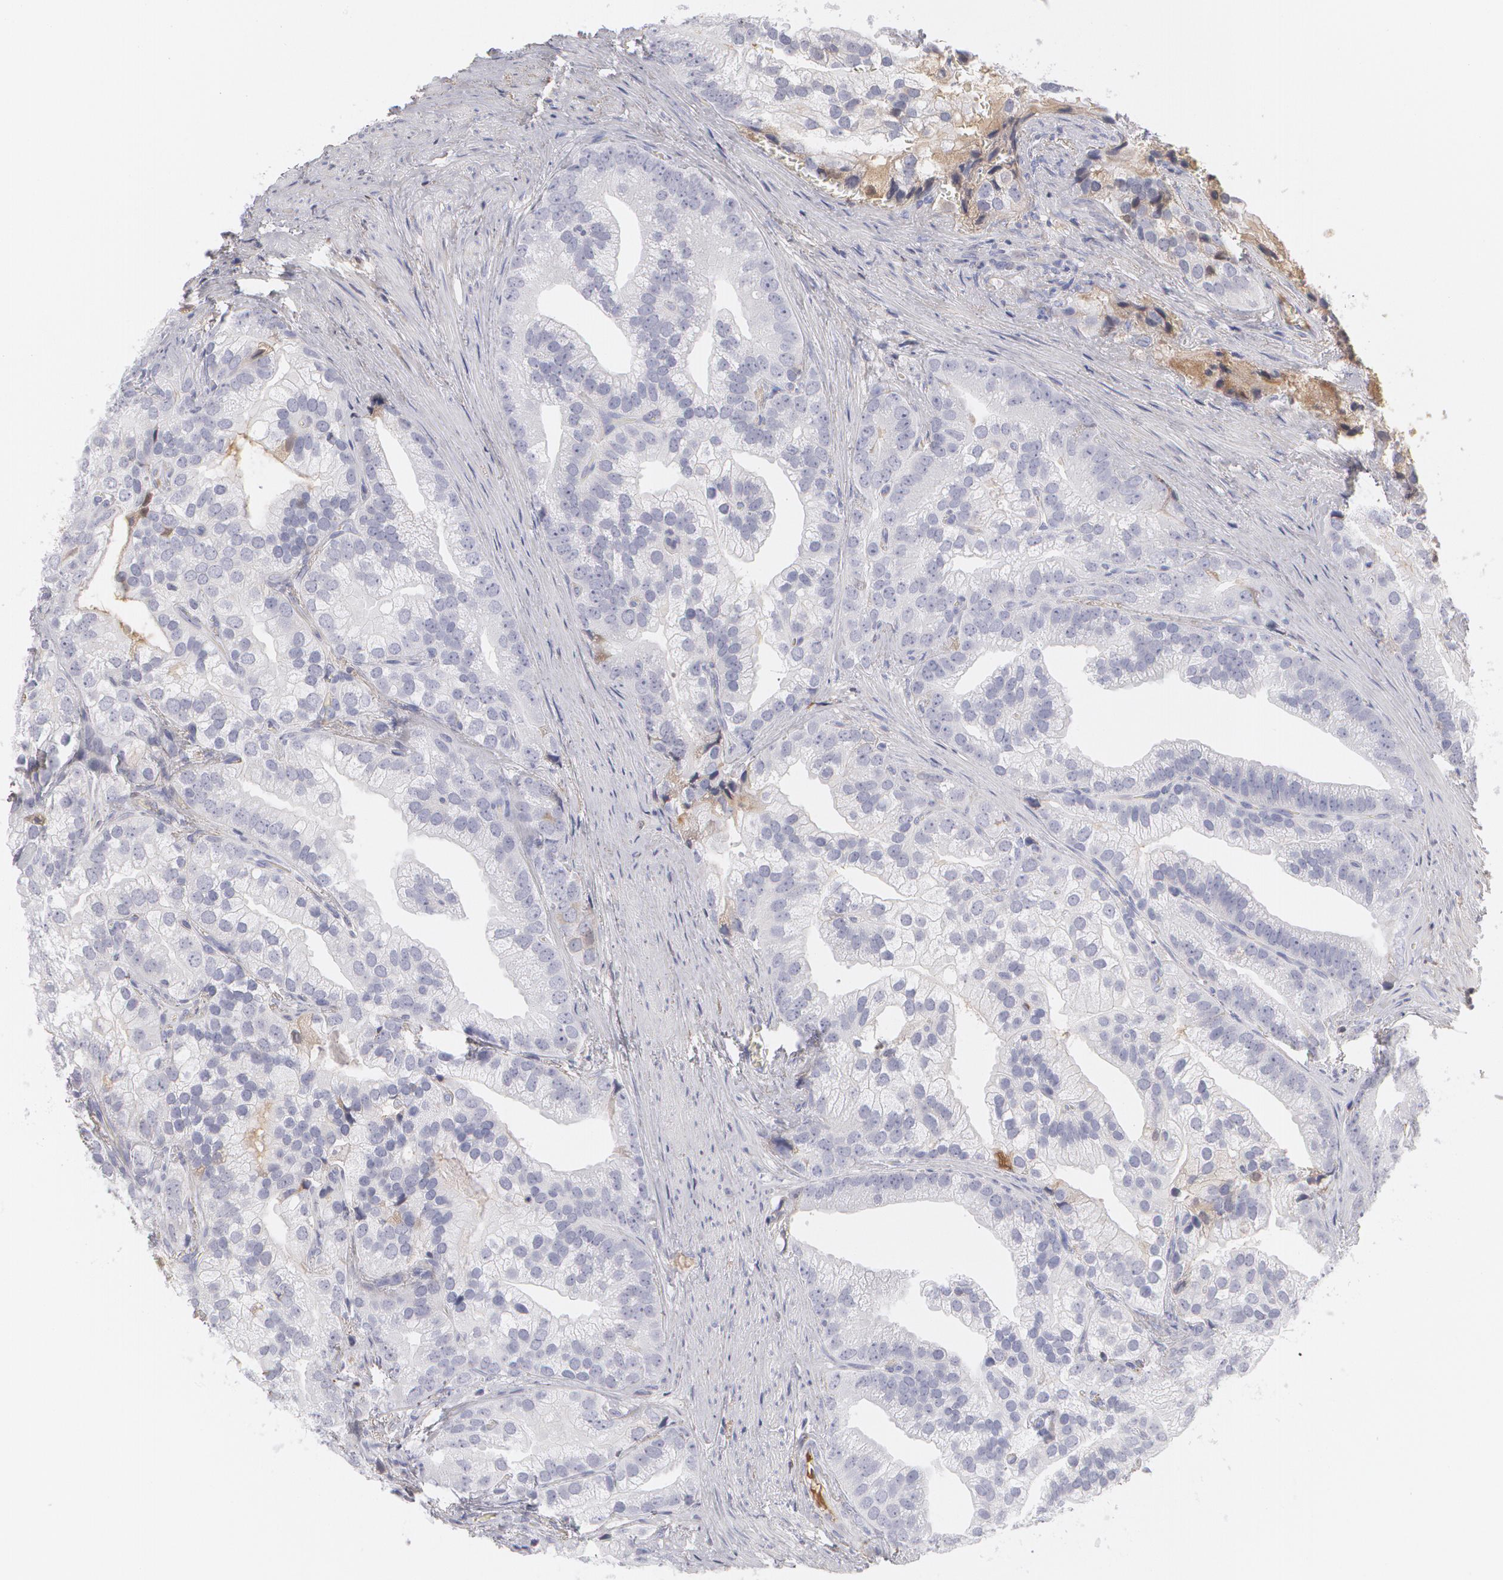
{"staining": {"intensity": "negative", "quantity": "none", "location": "none"}, "tissue": "prostate cancer", "cell_type": "Tumor cells", "image_type": "cancer", "snomed": [{"axis": "morphology", "description": "Adenocarcinoma, Low grade"}, {"axis": "topography", "description": "Prostate"}], "caption": "Prostate cancer (adenocarcinoma (low-grade)) was stained to show a protein in brown. There is no significant staining in tumor cells.", "gene": "SERPINA1", "patient": {"sex": "male", "age": 71}}